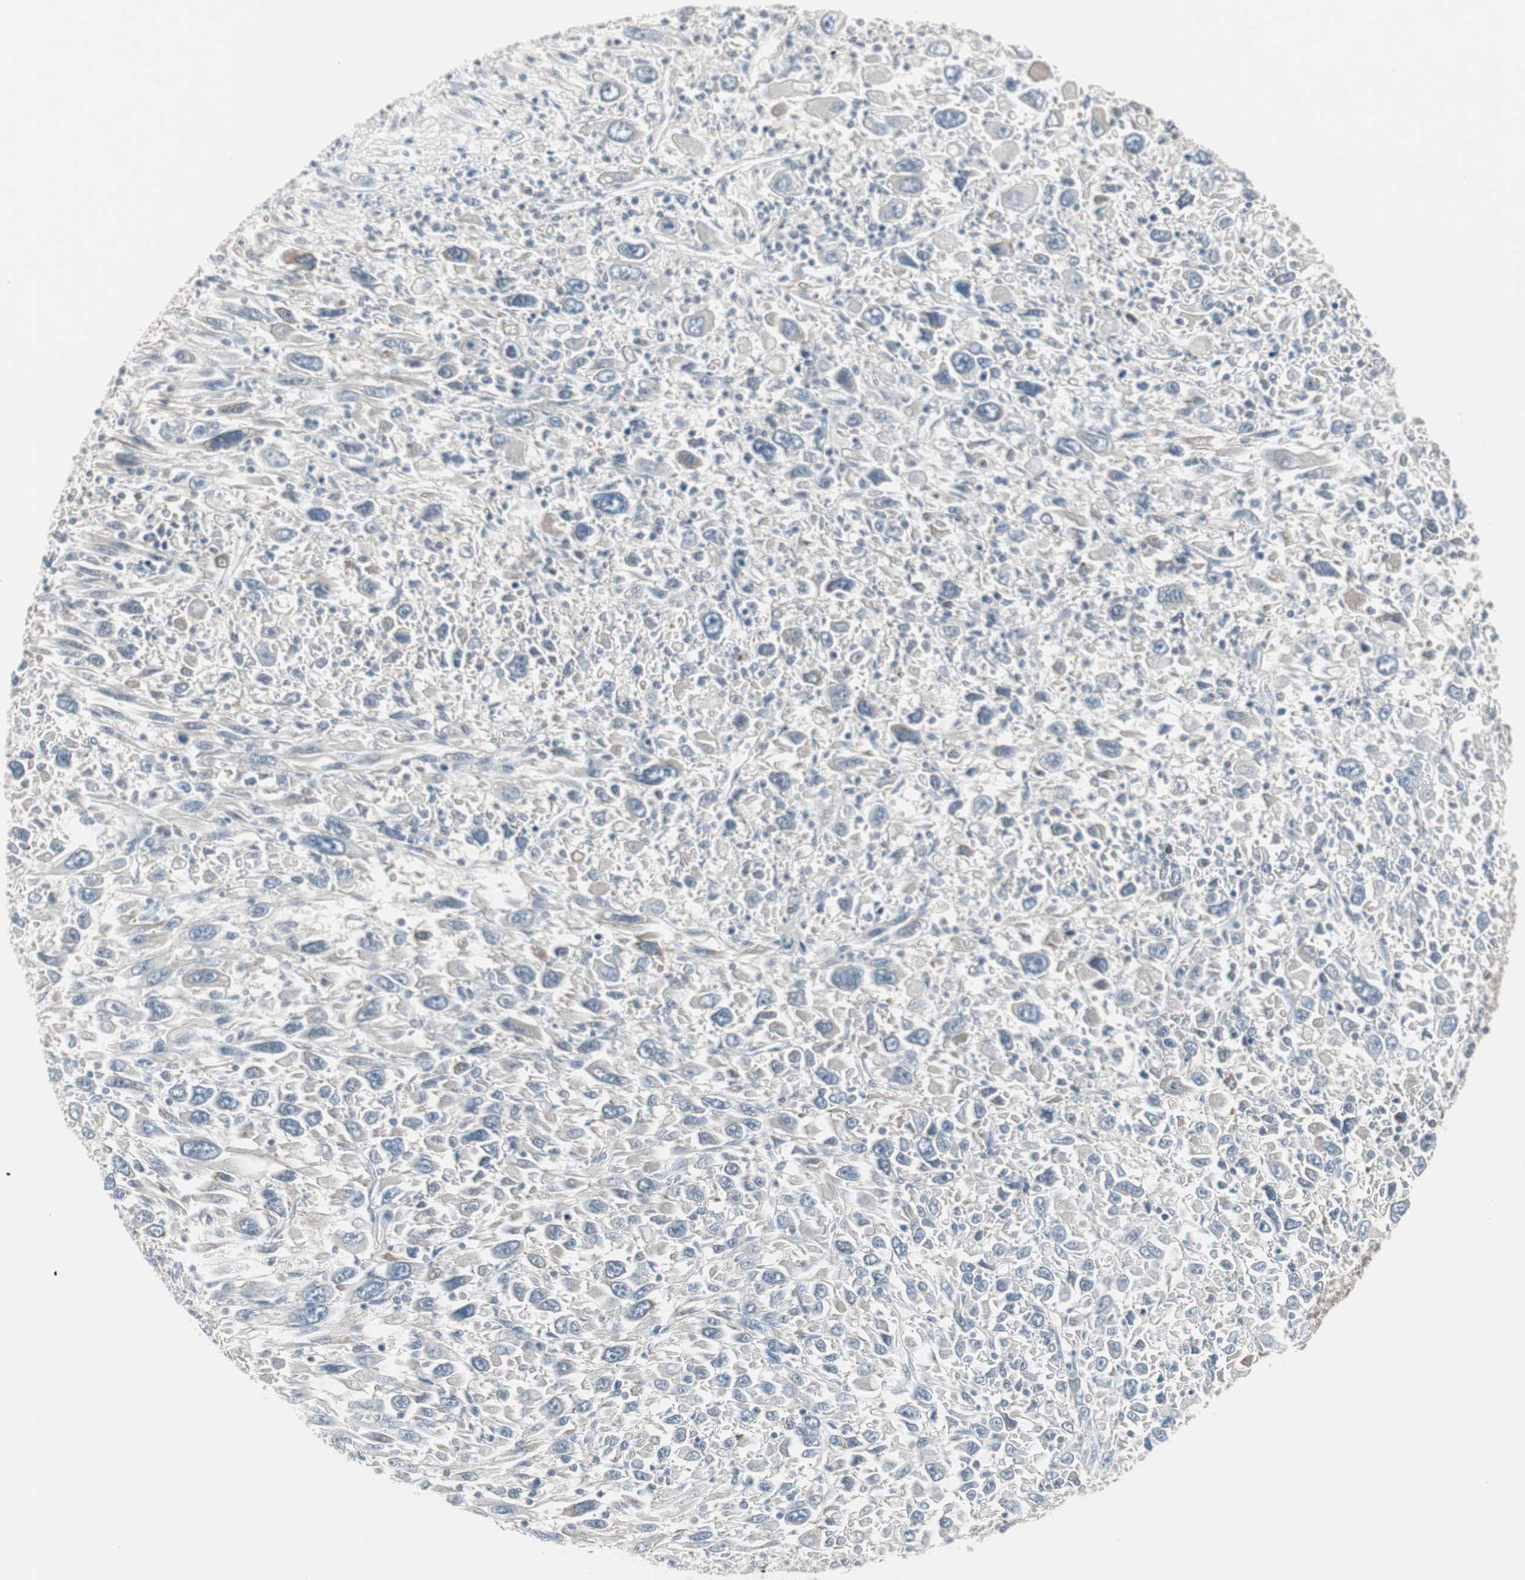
{"staining": {"intensity": "weak", "quantity": "<25%", "location": "cytoplasmic/membranous"}, "tissue": "melanoma", "cell_type": "Tumor cells", "image_type": "cancer", "snomed": [{"axis": "morphology", "description": "Malignant melanoma, Metastatic site"}, {"axis": "topography", "description": "Skin"}], "caption": "Tumor cells are negative for protein expression in human malignant melanoma (metastatic site).", "gene": "ZSCAN32", "patient": {"sex": "female", "age": 56}}